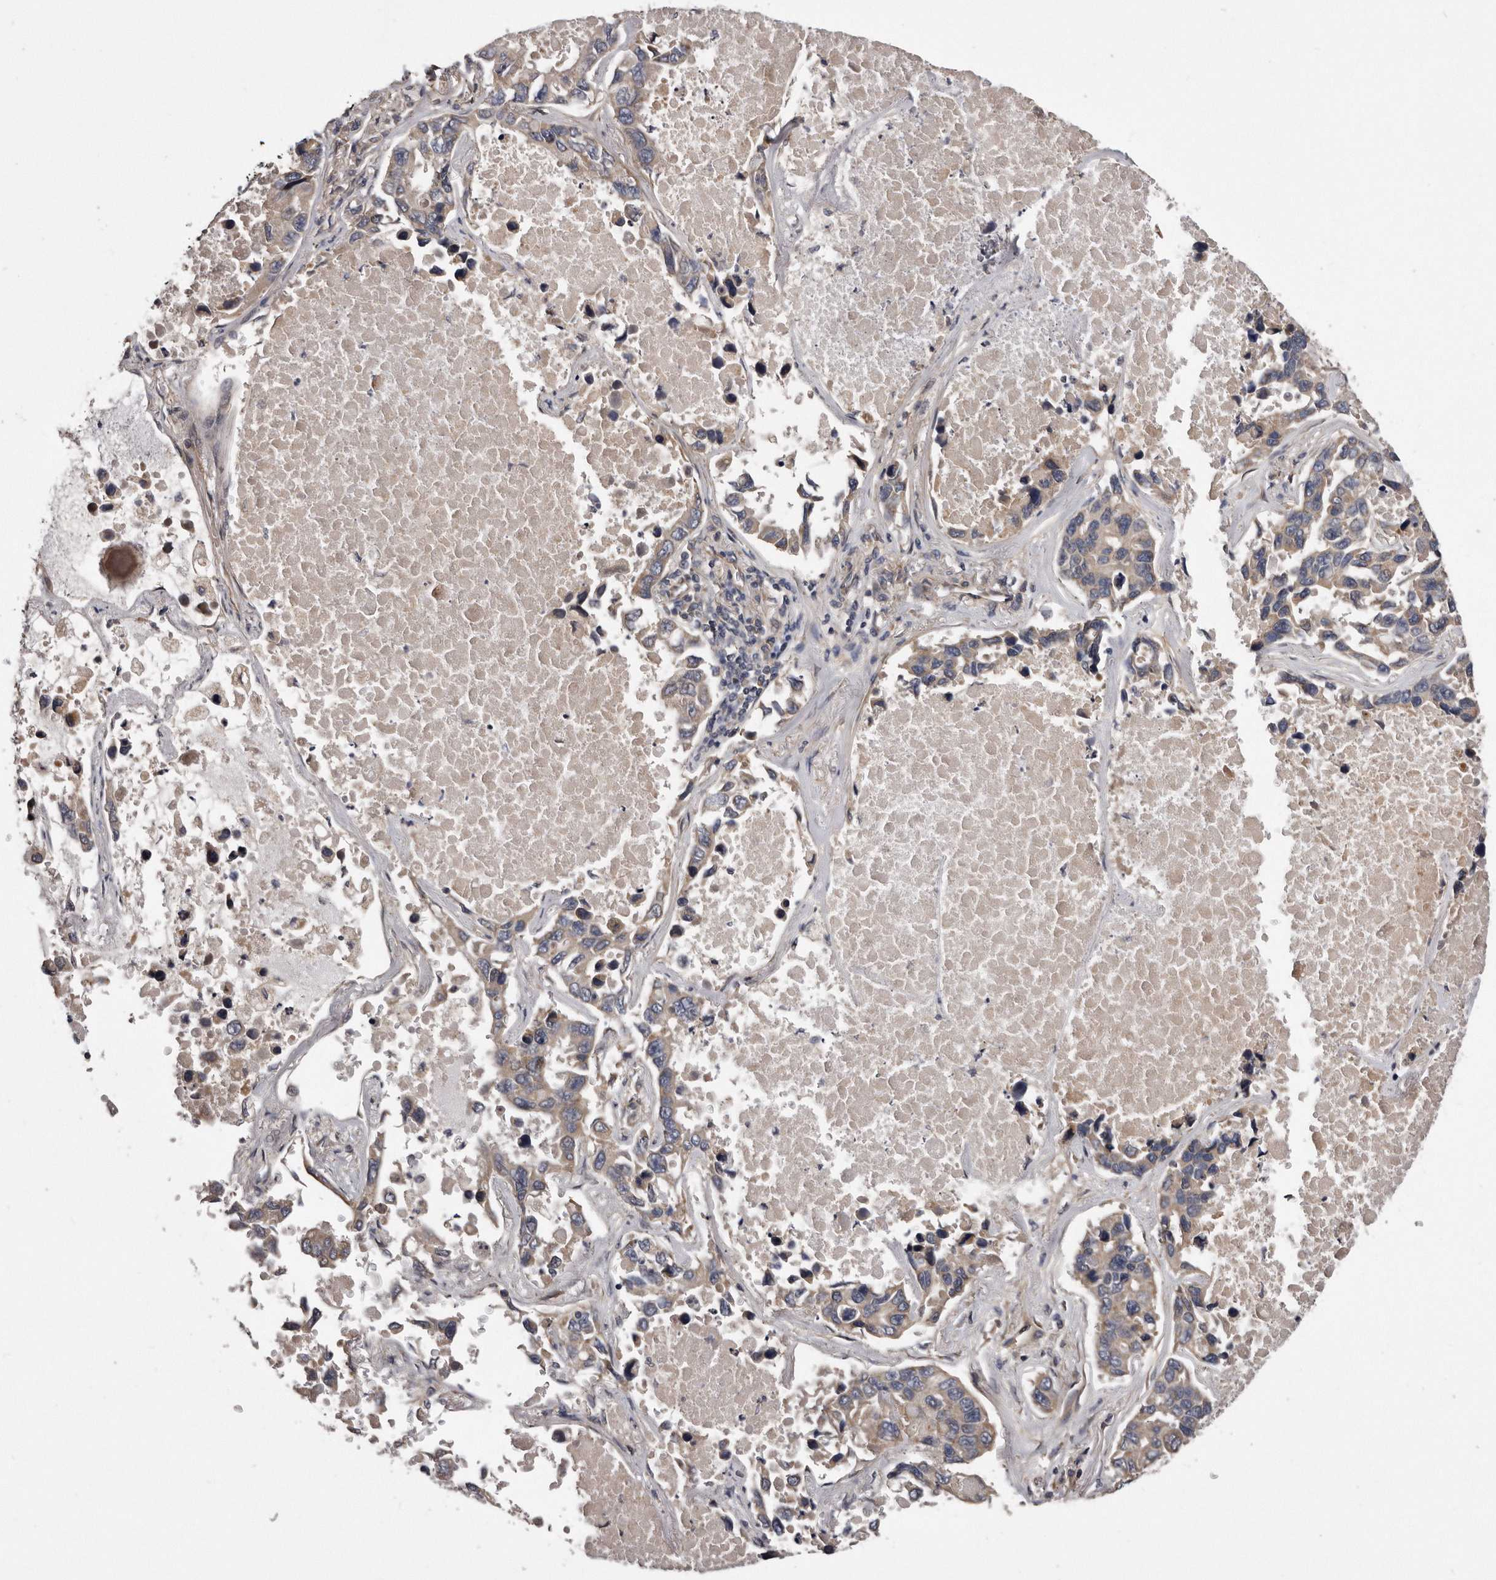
{"staining": {"intensity": "weak", "quantity": "25%-75%", "location": "cytoplasmic/membranous"}, "tissue": "lung cancer", "cell_type": "Tumor cells", "image_type": "cancer", "snomed": [{"axis": "morphology", "description": "Adenocarcinoma, NOS"}, {"axis": "topography", "description": "Lung"}], "caption": "Human lung cancer stained with a protein marker reveals weak staining in tumor cells.", "gene": "ARMCX1", "patient": {"sex": "male", "age": 64}}